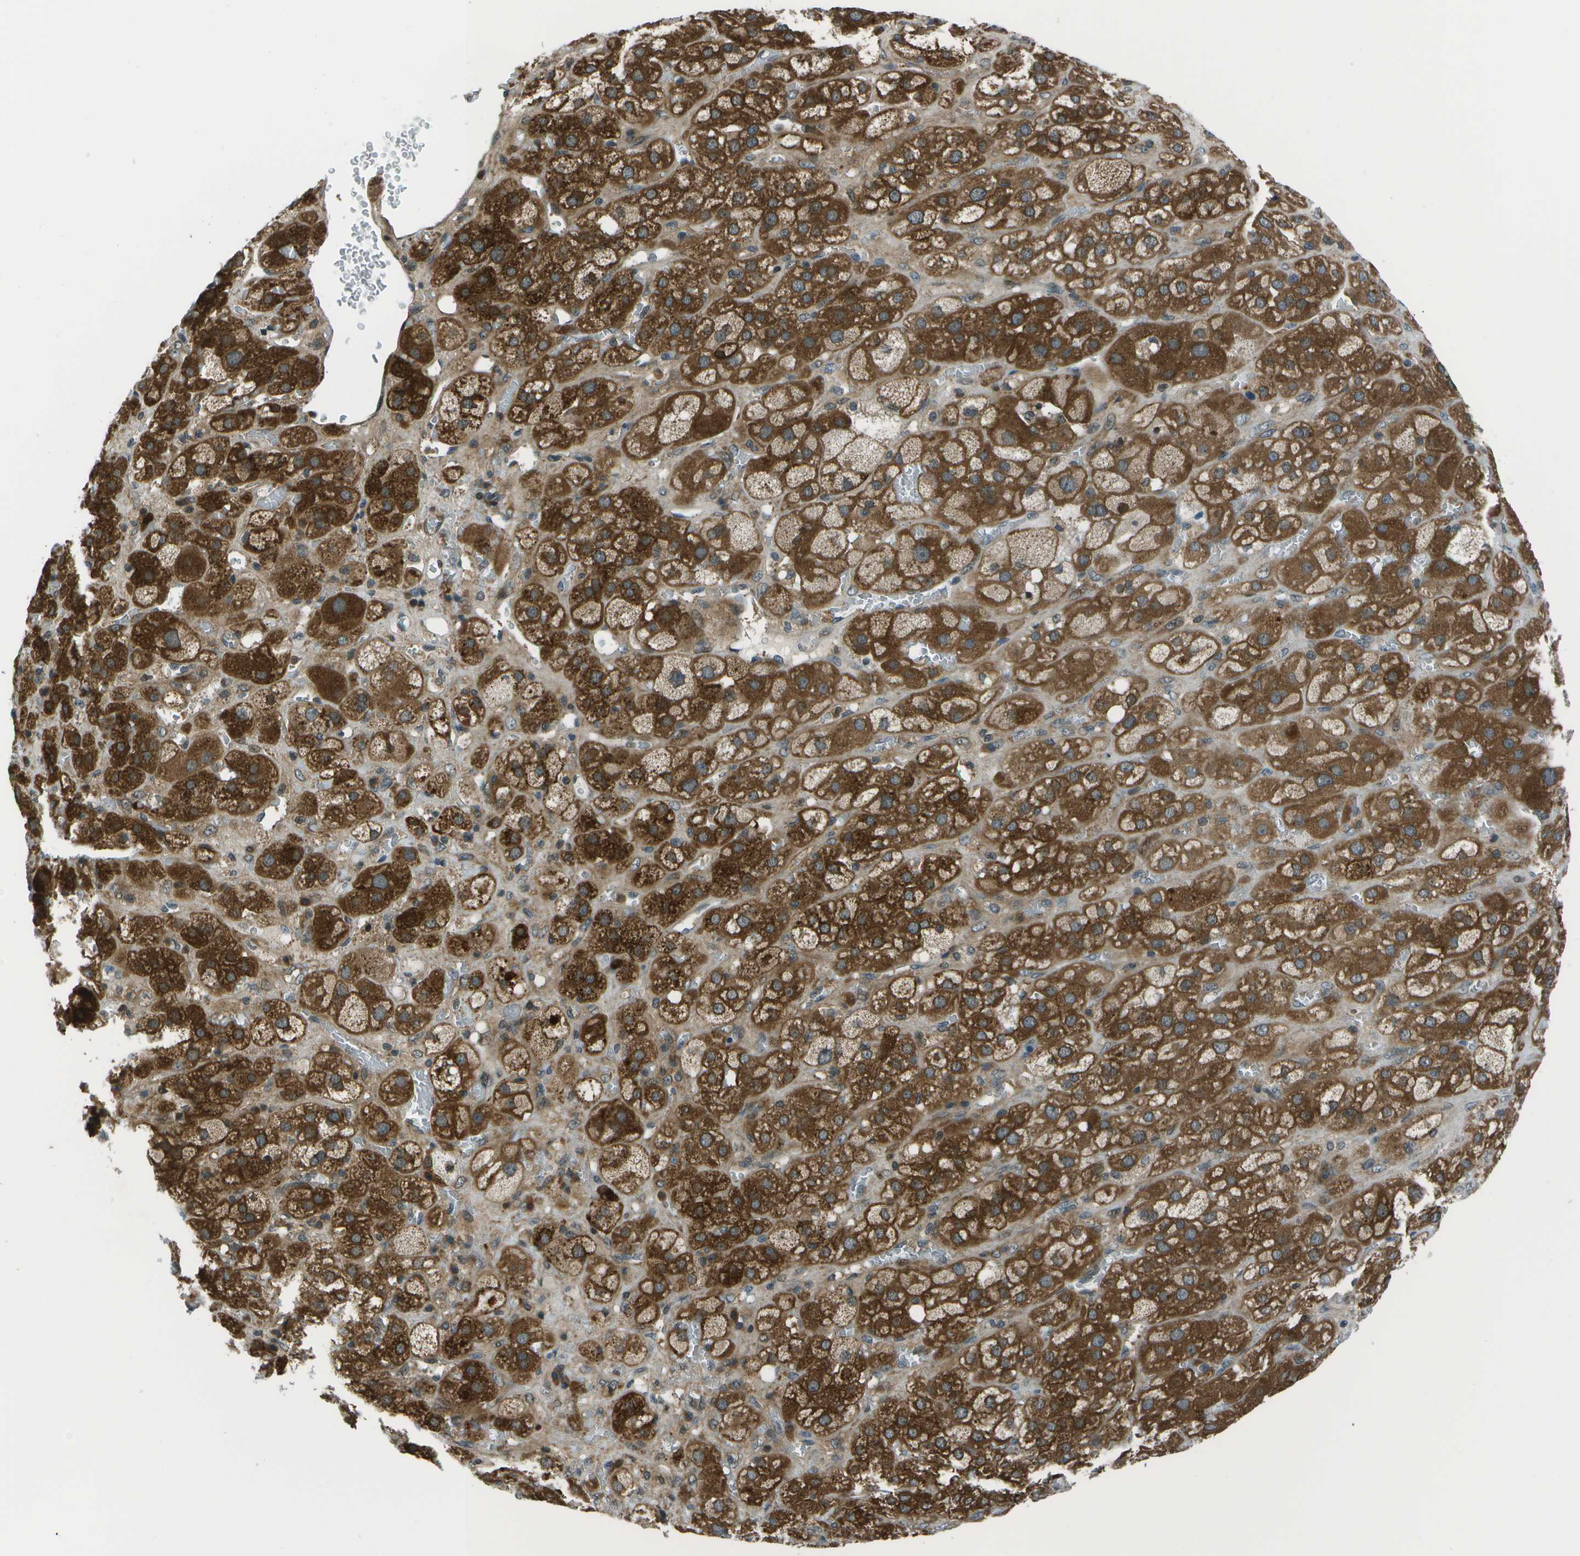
{"staining": {"intensity": "strong", "quantity": ">75%", "location": "cytoplasmic/membranous"}, "tissue": "adrenal gland", "cell_type": "Glandular cells", "image_type": "normal", "snomed": [{"axis": "morphology", "description": "Normal tissue, NOS"}, {"axis": "topography", "description": "Adrenal gland"}], "caption": "There is high levels of strong cytoplasmic/membranous positivity in glandular cells of benign adrenal gland, as demonstrated by immunohistochemical staining (brown color).", "gene": "TMEM19", "patient": {"sex": "female", "age": 47}}